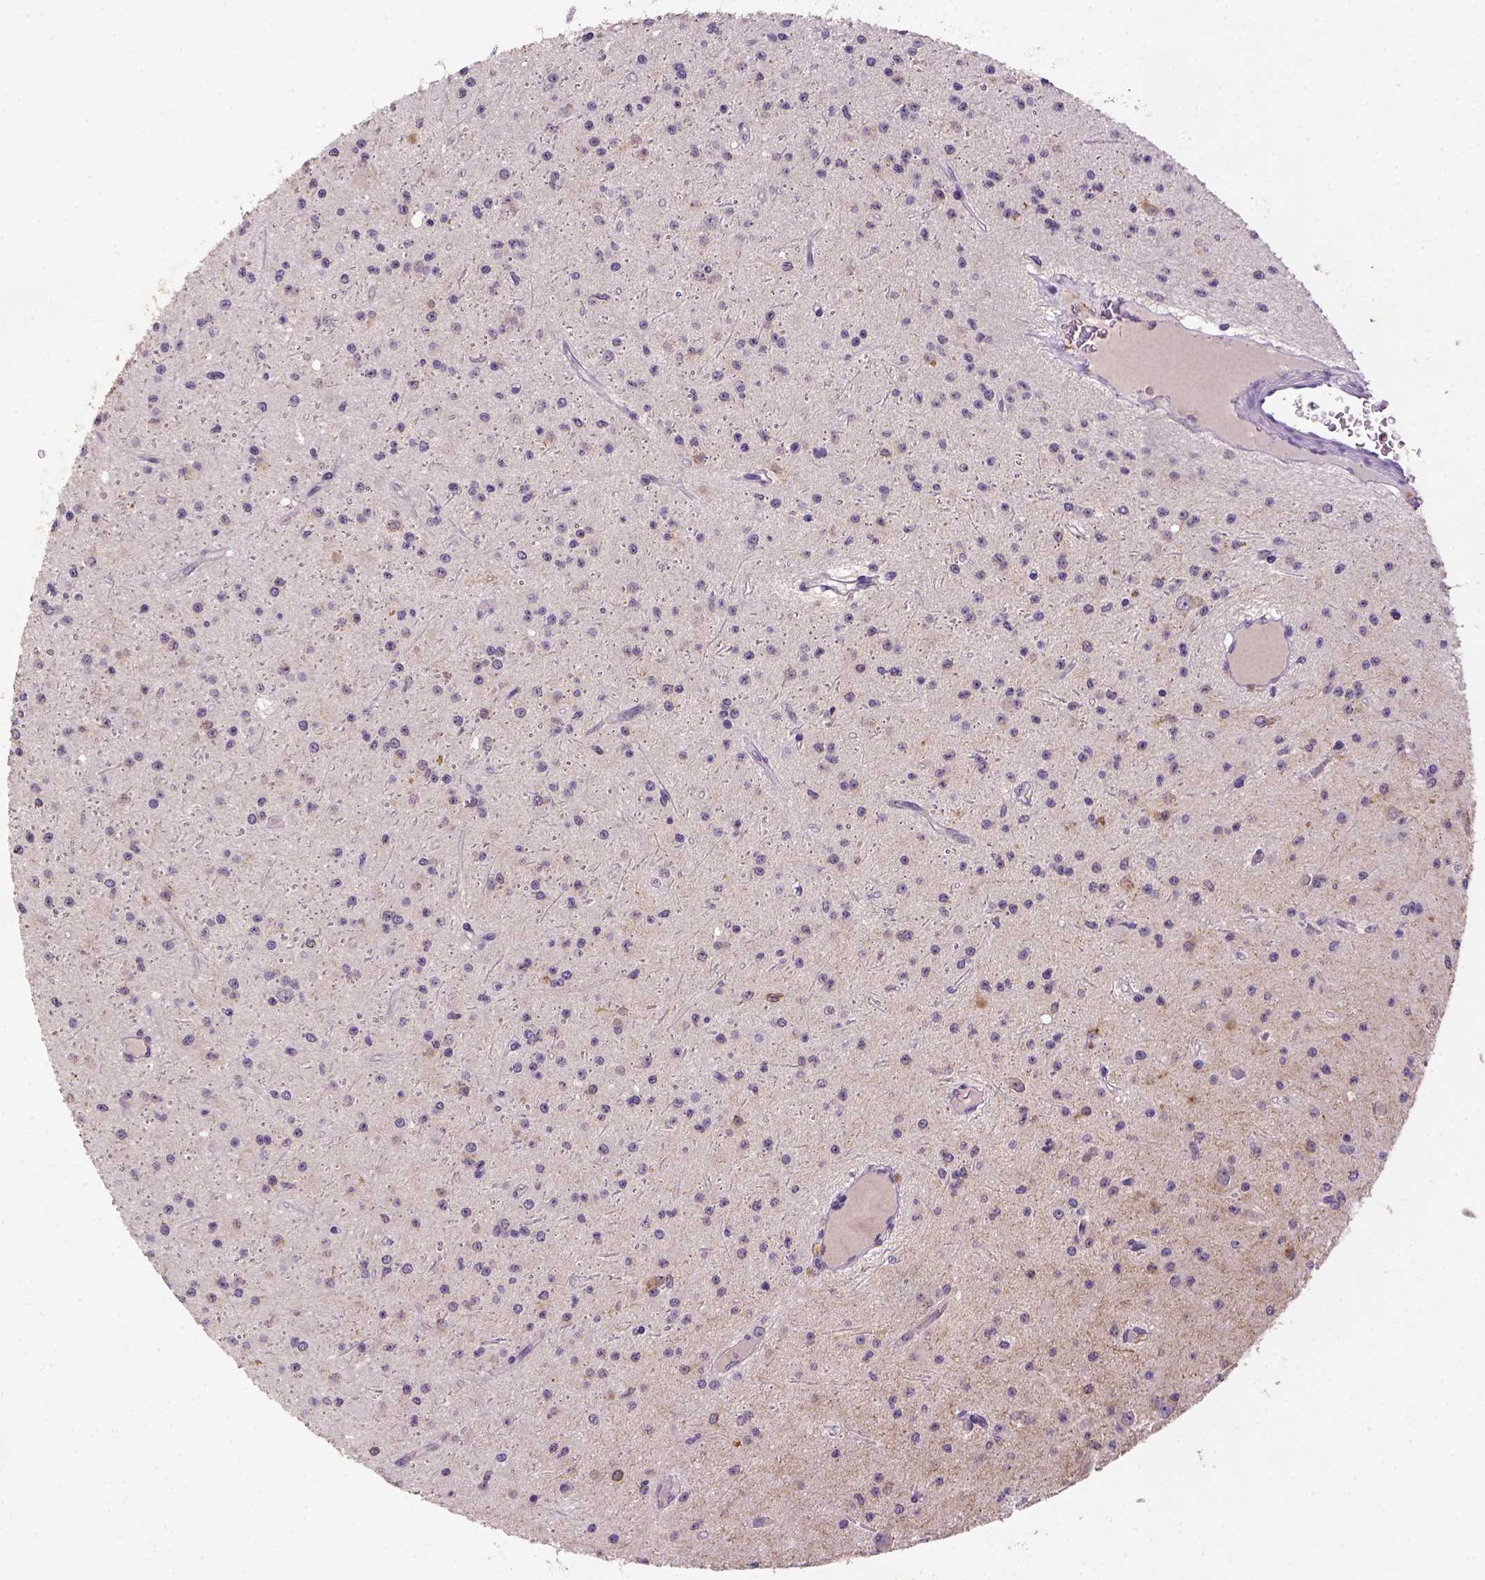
{"staining": {"intensity": "negative", "quantity": "none", "location": "none"}, "tissue": "glioma", "cell_type": "Tumor cells", "image_type": "cancer", "snomed": [{"axis": "morphology", "description": "Glioma, malignant, Low grade"}, {"axis": "topography", "description": "Brain"}], "caption": "Immunohistochemistry (IHC) of human glioma reveals no positivity in tumor cells.", "gene": "NLGN2", "patient": {"sex": "male", "age": 27}}